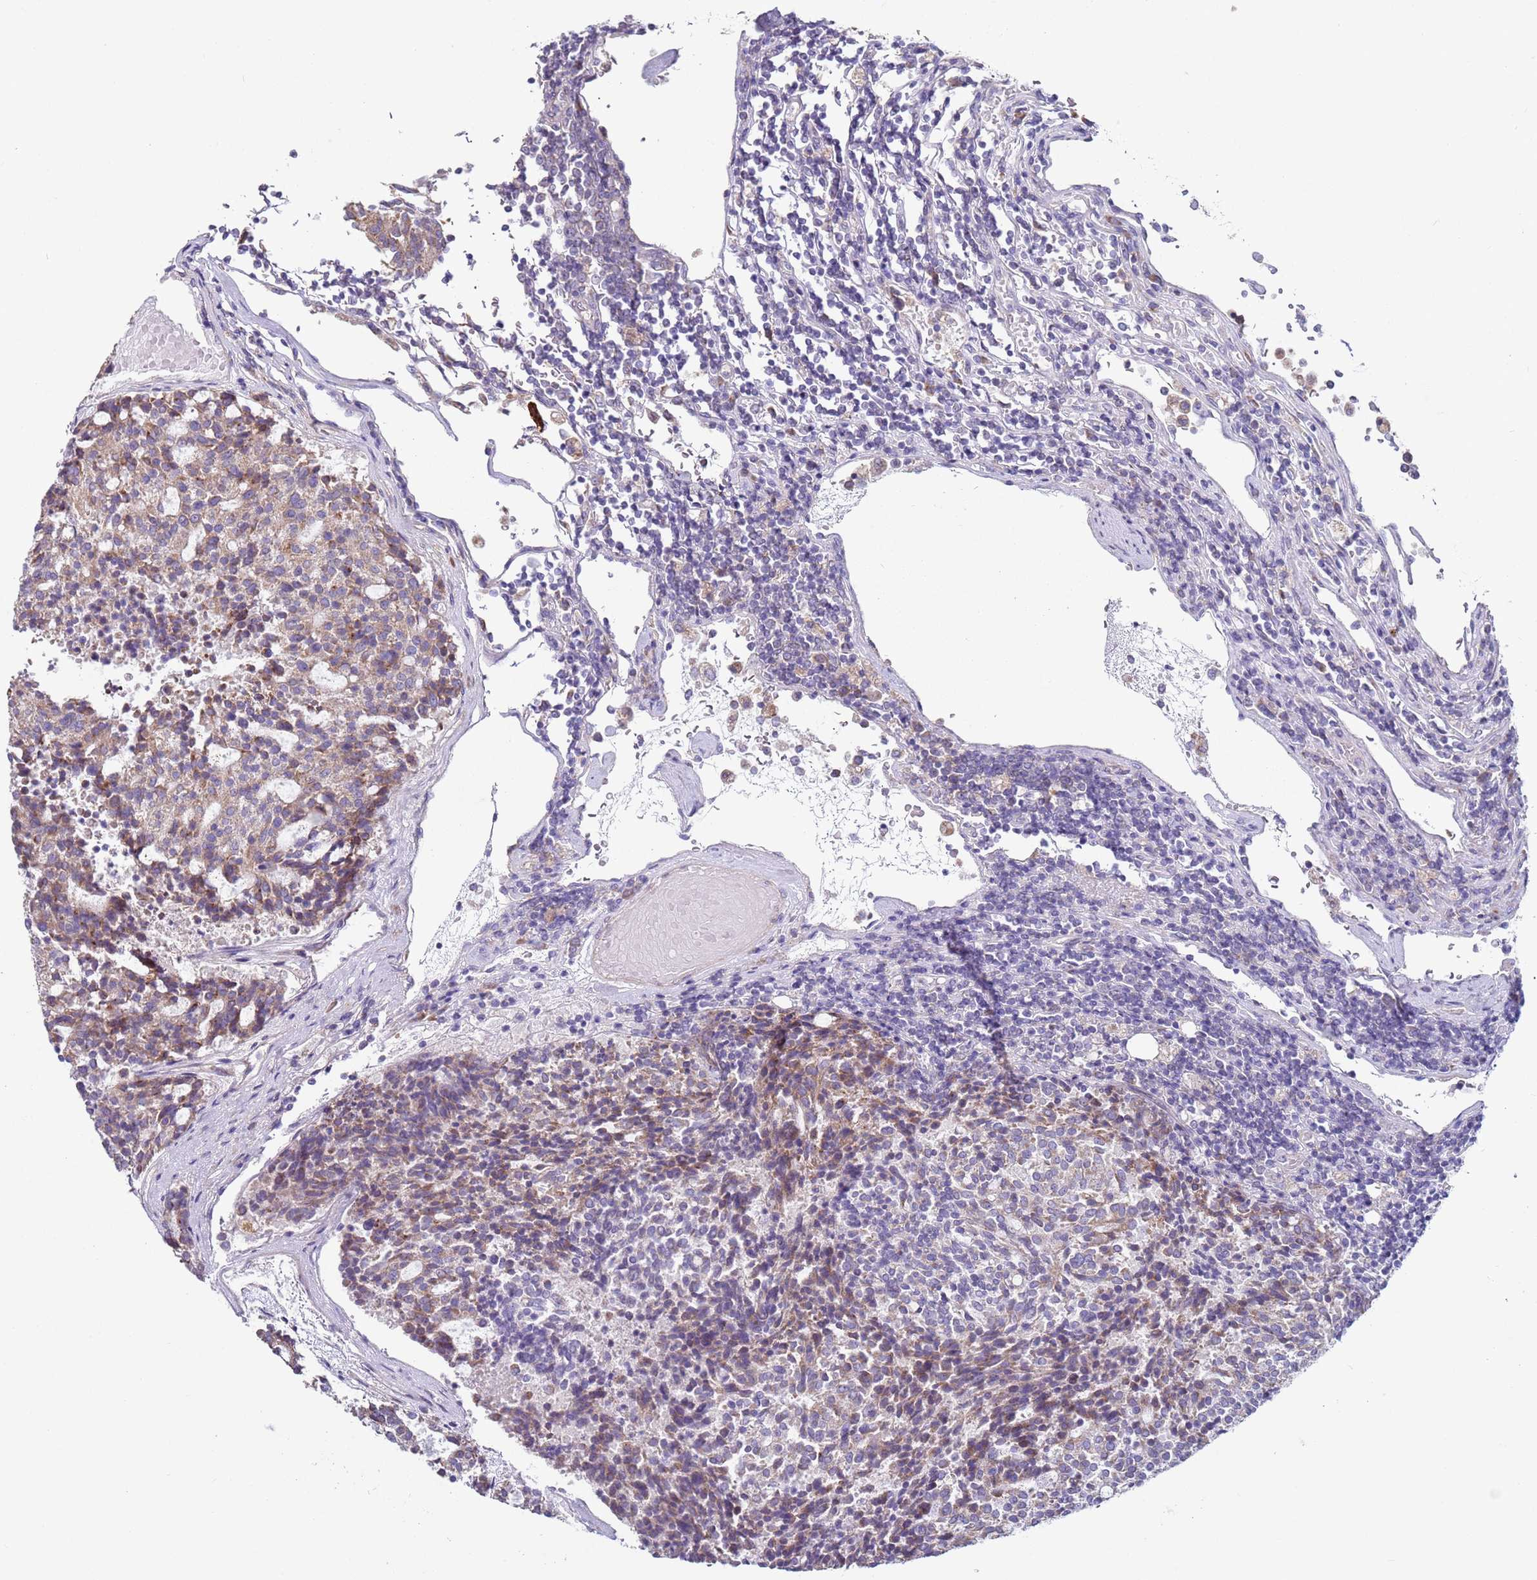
{"staining": {"intensity": "weak", "quantity": "25%-75%", "location": "cytoplasmic/membranous"}, "tissue": "carcinoid", "cell_type": "Tumor cells", "image_type": "cancer", "snomed": [{"axis": "morphology", "description": "Carcinoid, malignant, NOS"}, {"axis": "topography", "description": "Pancreas"}], "caption": "Weak cytoplasmic/membranous protein staining is present in approximately 25%-75% of tumor cells in carcinoid.", "gene": "DIP2B", "patient": {"sex": "female", "age": 54}}